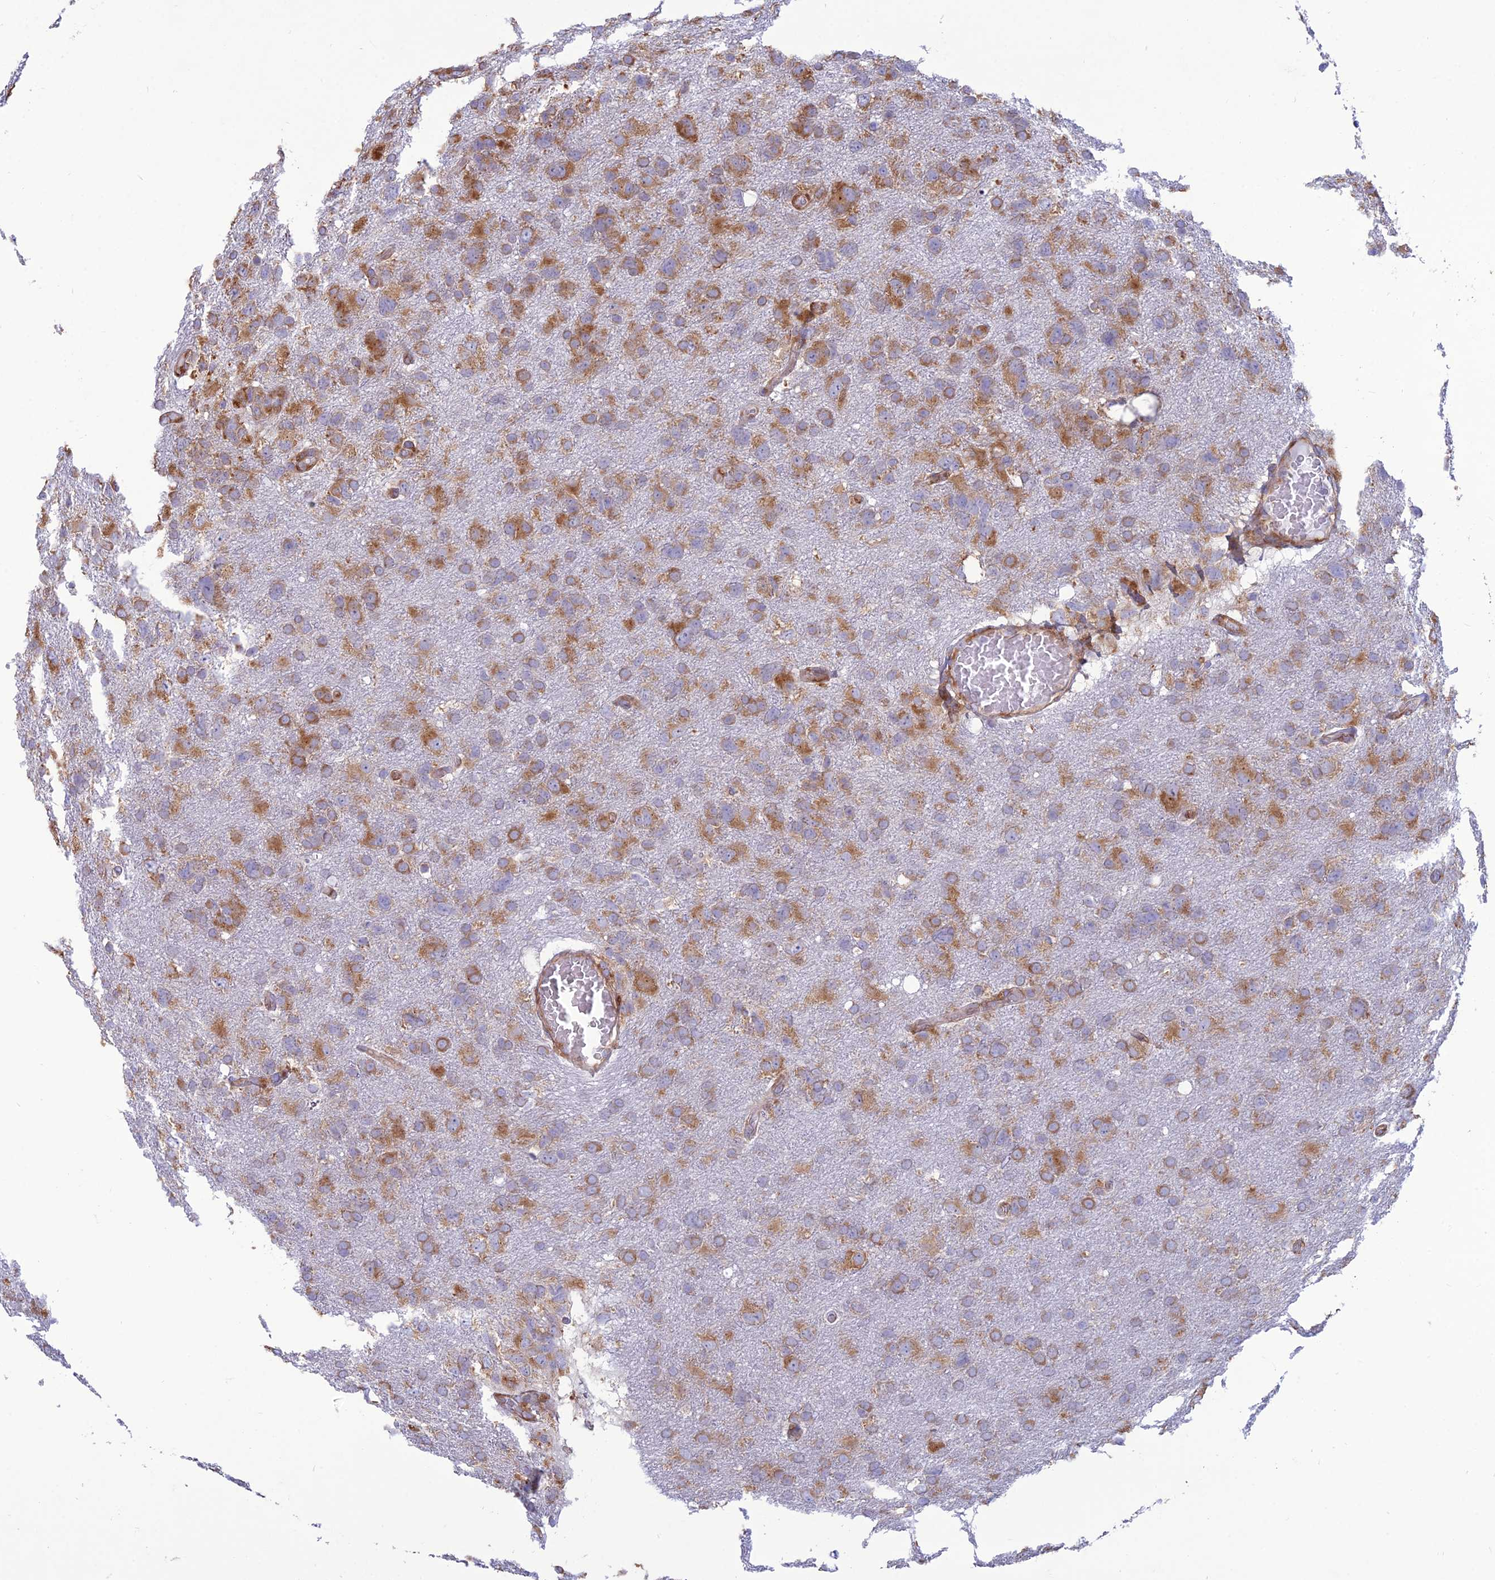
{"staining": {"intensity": "moderate", "quantity": ">75%", "location": "cytoplasmic/membranous"}, "tissue": "glioma", "cell_type": "Tumor cells", "image_type": "cancer", "snomed": [{"axis": "morphology", "description": "Glioma, malignant, High grade"}, {"axis": "topography", "description": "Brain"}], "caption": "Immunohistochemical staining of human malignant glioma (high-grade) reveals medium levels of moderate cytoplasmic/membranous expression in approximately >75% of tumor cells. (Stains: DAB in brown, nuclei in blue, Microscopy: brightfield microscopy at high magnification).", "gene": "RPL17-C18orf32", "patient": {"sex": "male", "age": 61}}